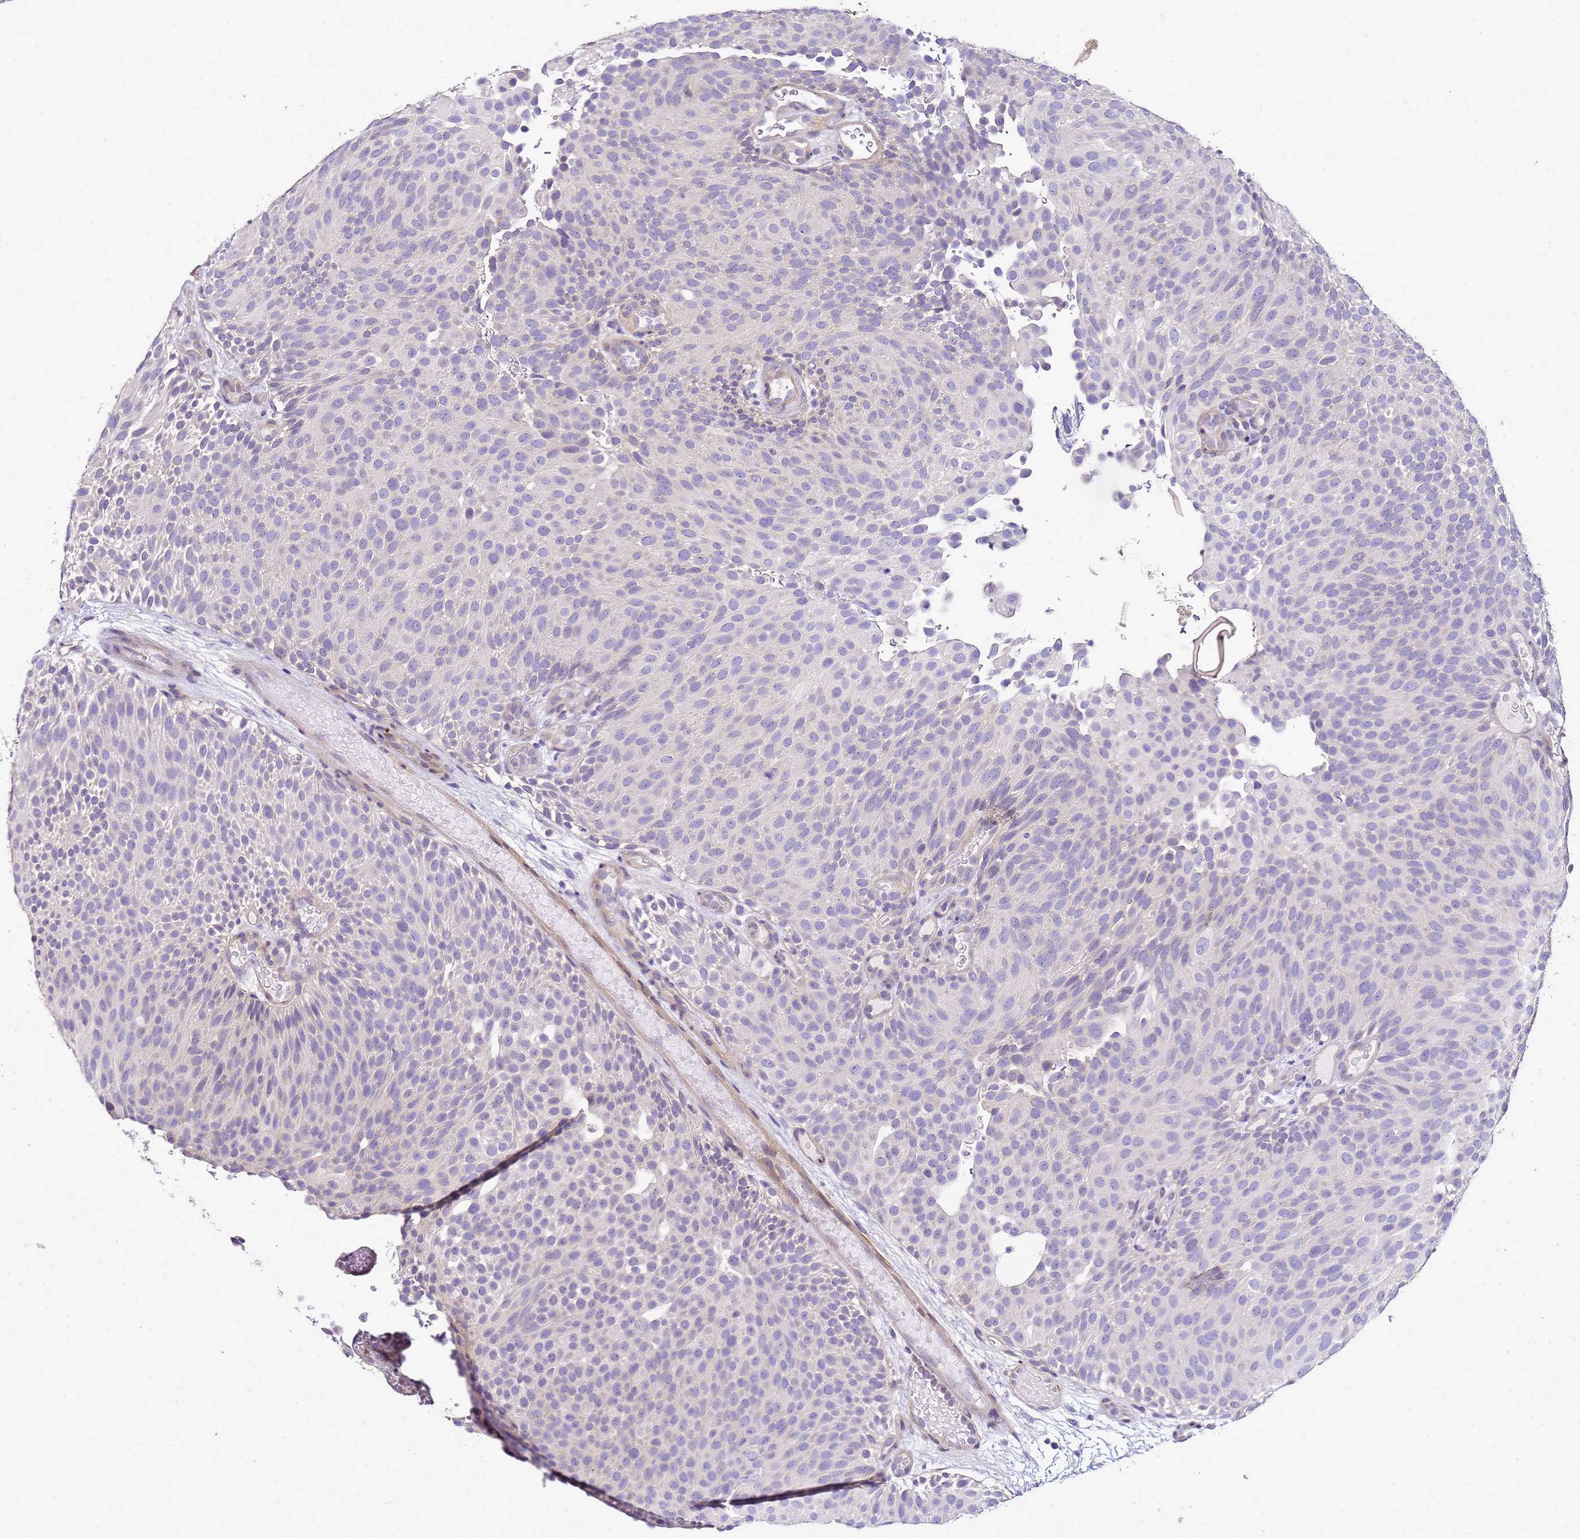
{"staining": {"intensity": "negative", "quantity": "none", "location": "none"}, "tissue": "urothelial cancer", "cell_type": "Tumor cells", "image_type": "cancer", "snomed": [{"axis": "morphology", "description": "Urothelial carcinoma, Low grade"}, {"axis": "topography", "description": "Urinary bladder"}], "caption": "Micrograph shows no significant protein staining in tumor cells of urothelial cancer.", "gene": "FAM166B", "patient": {"sex": "male", "age": 78}}